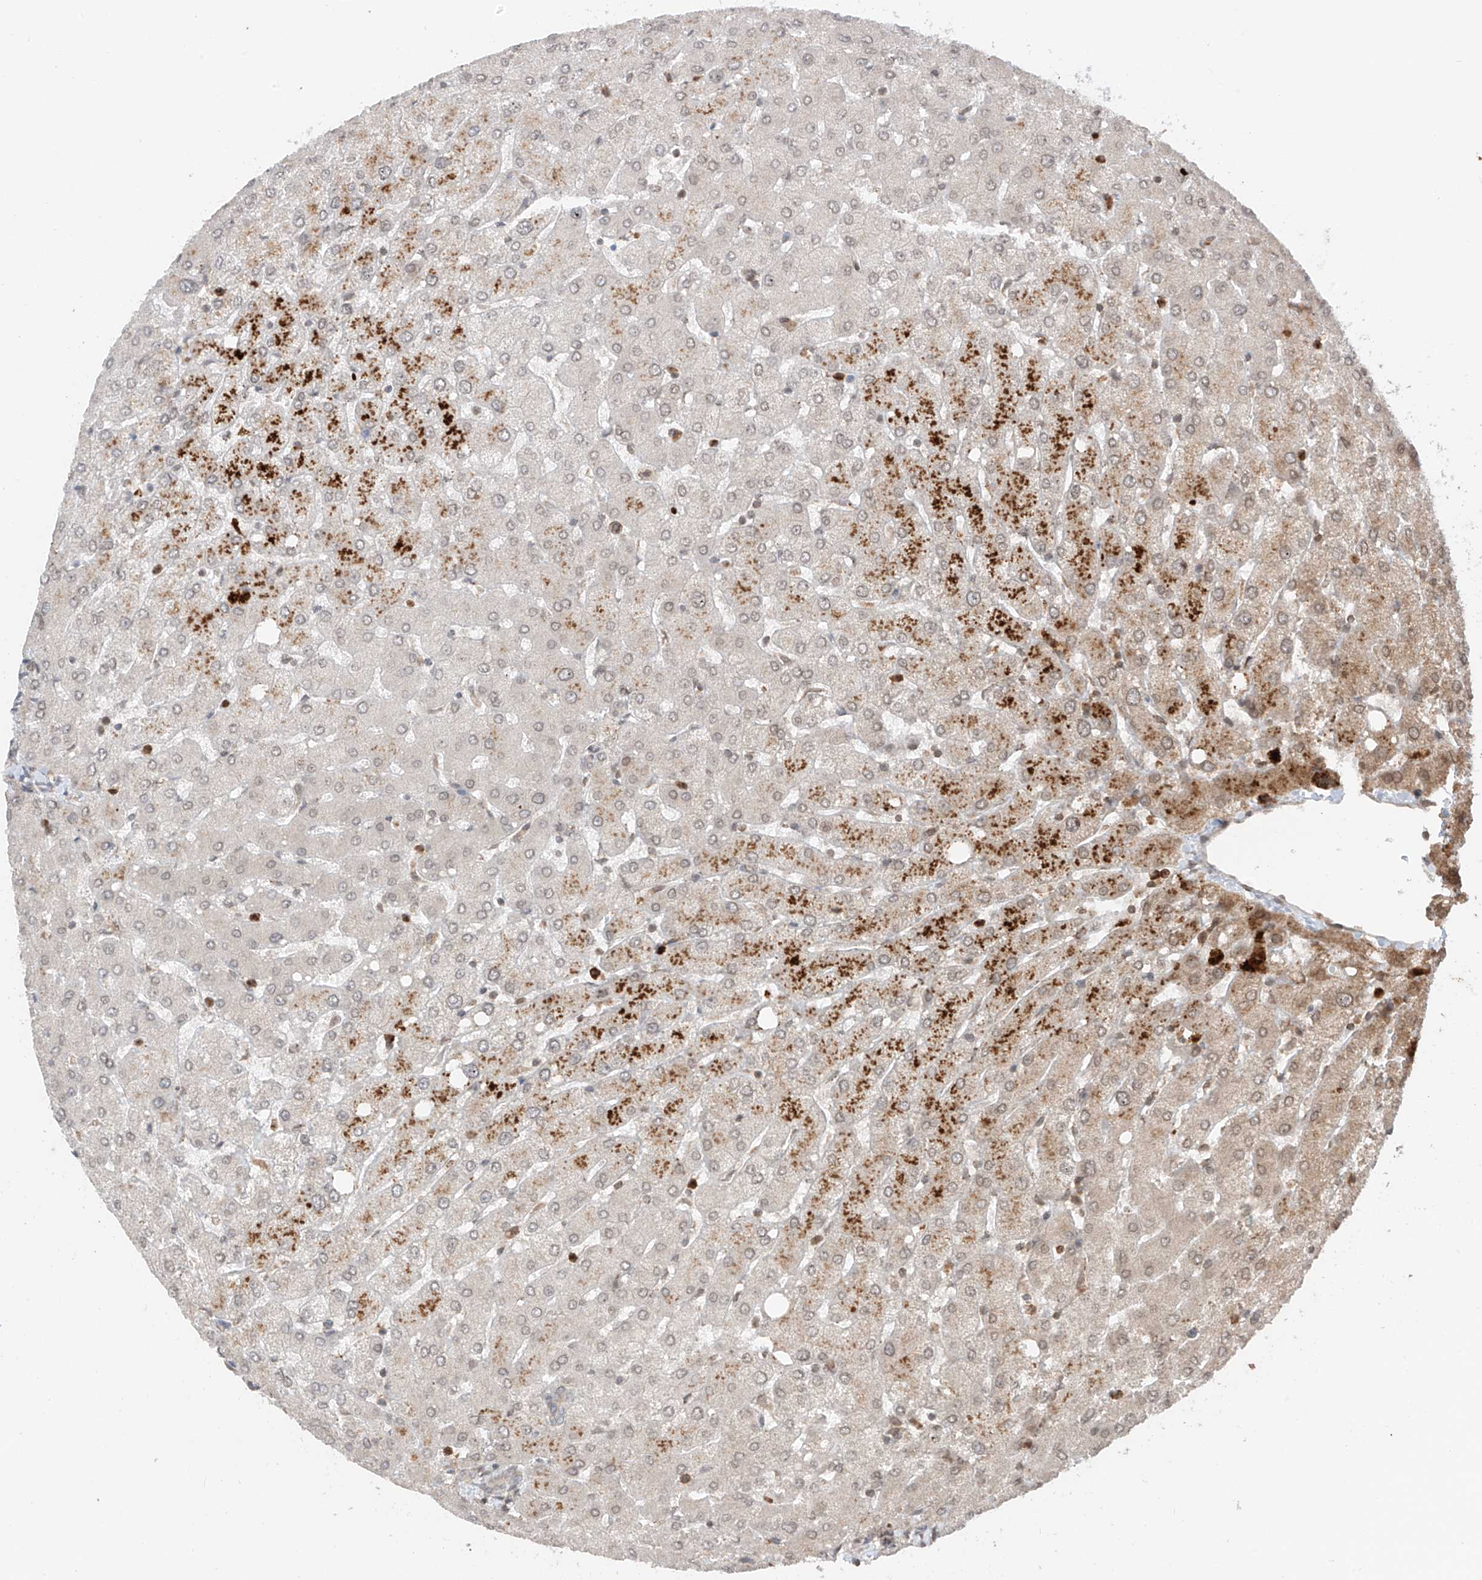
{"staining": {"intensity": "negative", "quantity": "none", "location": "none"}, "tissue": "liver", "cell_type": "Cholangiocytes", "image_type": "normal", "snomed": [{"axis": "morphology", "description": "Normal tissue, NOS"}, {"axis": "topography", "description": "Liver"}], "caption": "Immunohistochemistry (IHC) histopathology image of normal liver: liver stained with DAB displays no significant protein positivity in cholangiocytes.", "gene": "AHCTF1", "patient": {"sex": "female", "age": 54}}